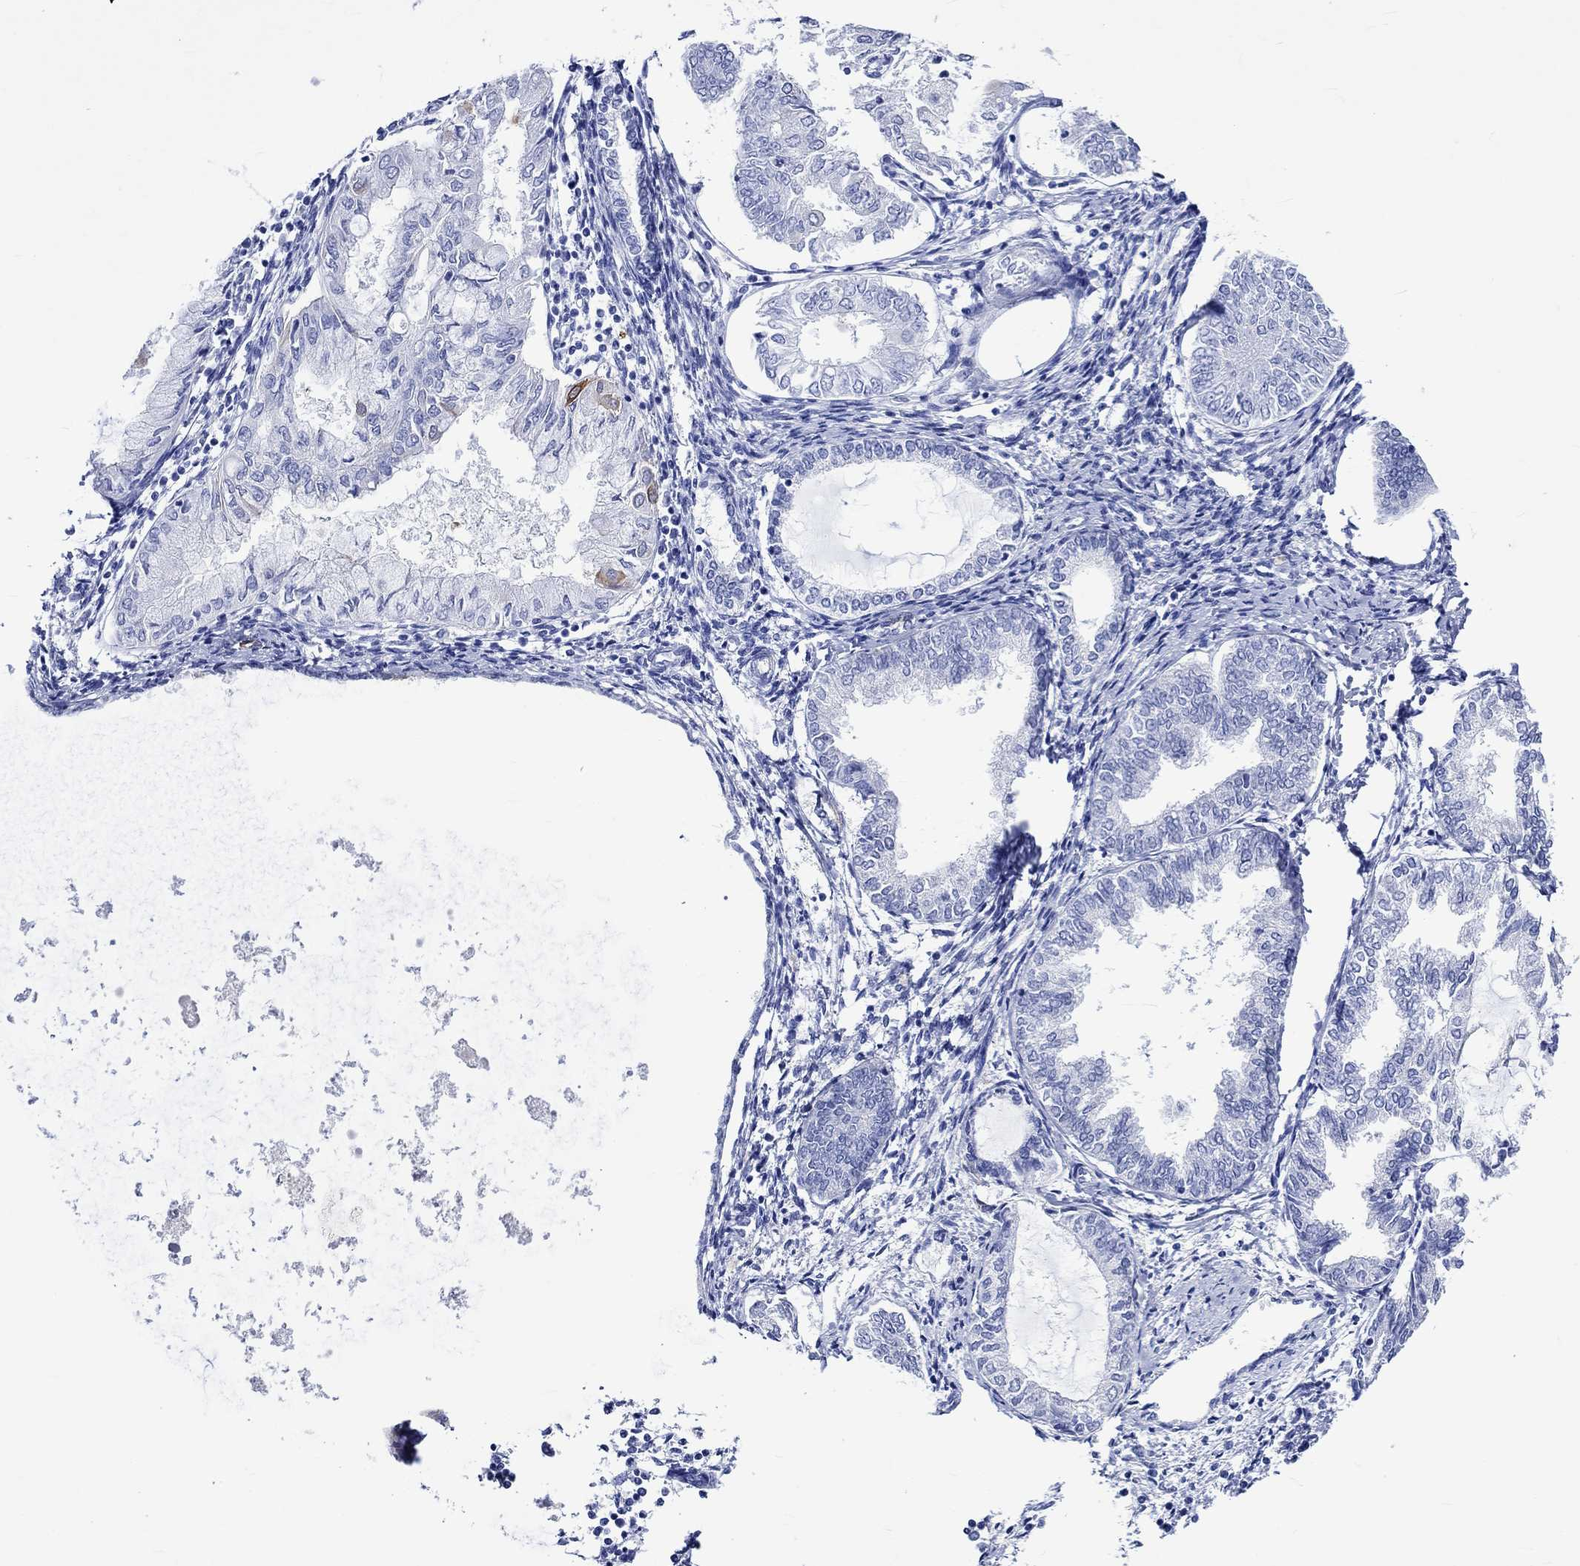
{"staining": {"intensity": "negative", "quantity": "none", "location": "none"}, "tissue": "endometrial cancer", "cell_type": "Tumor cells", "image_type": "cancer", "snomed": [{"axis": "morphology", "description": "Adenocarcinoma, NOS"}, {"axis": "topography", "description": "Endometrium"}], "caption": "Tumor cells are negative for brown protein staining in adenocarcinoma (endometrial).", "gene": "CRYAB", "patient": {"sex": "female", "age": 68}}